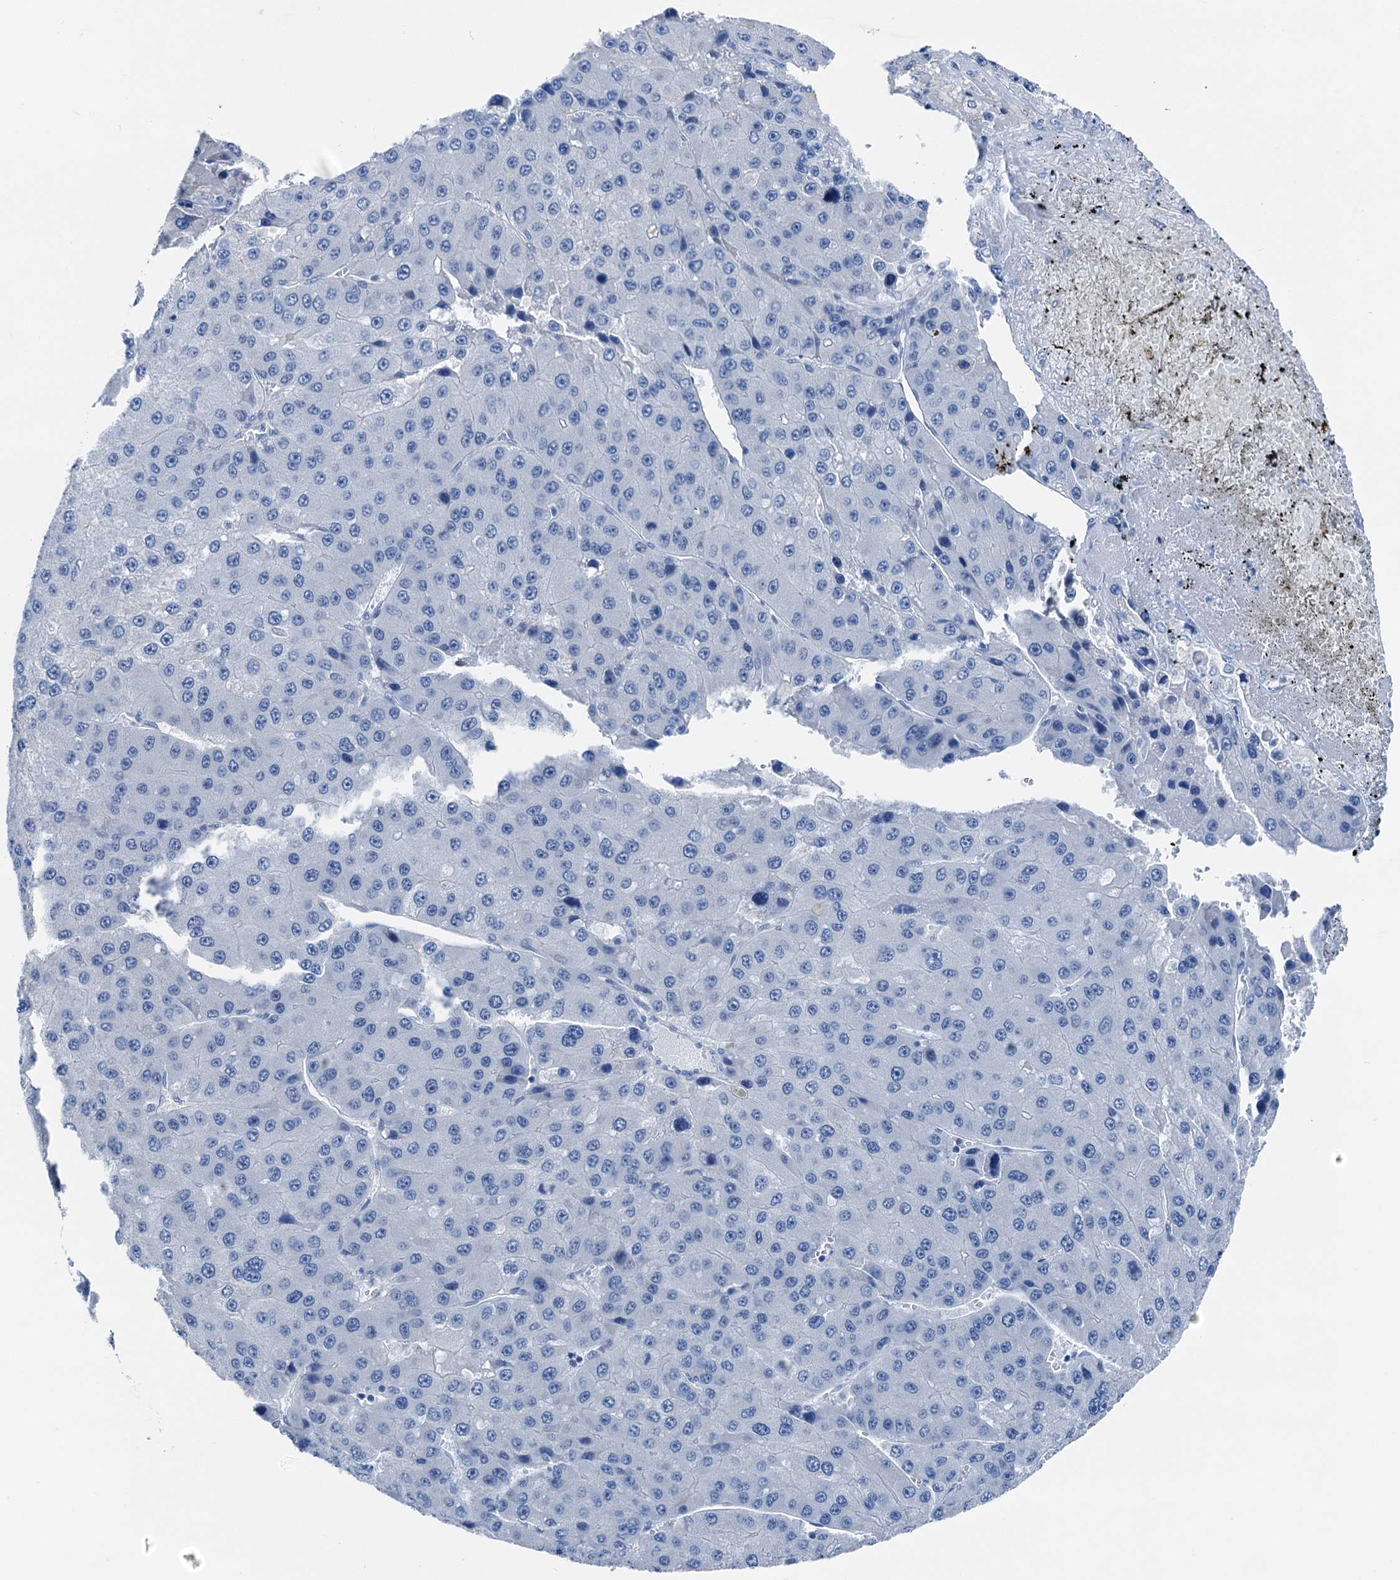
{"staining": {"intensity": "negative", "quantity": "none", "location": "none"}, "tissue": "liver cancer", "cell_type": "Tumor cells", "image_type": "cancer", "snomed": [{"axis": "morphology", "description": "Carcinoma, Hepatocellular, NOS"}, {"axis": "topography", "description": "Liver"}], "caption": "This is an immunohistochemistry (IHC) photomicrograph of human liver cancer (hepatocellular carcinoma). There is no positivity in tumor cells.", "gene": "CBLN3", "patient": {"sex": "female", "age": 73}}